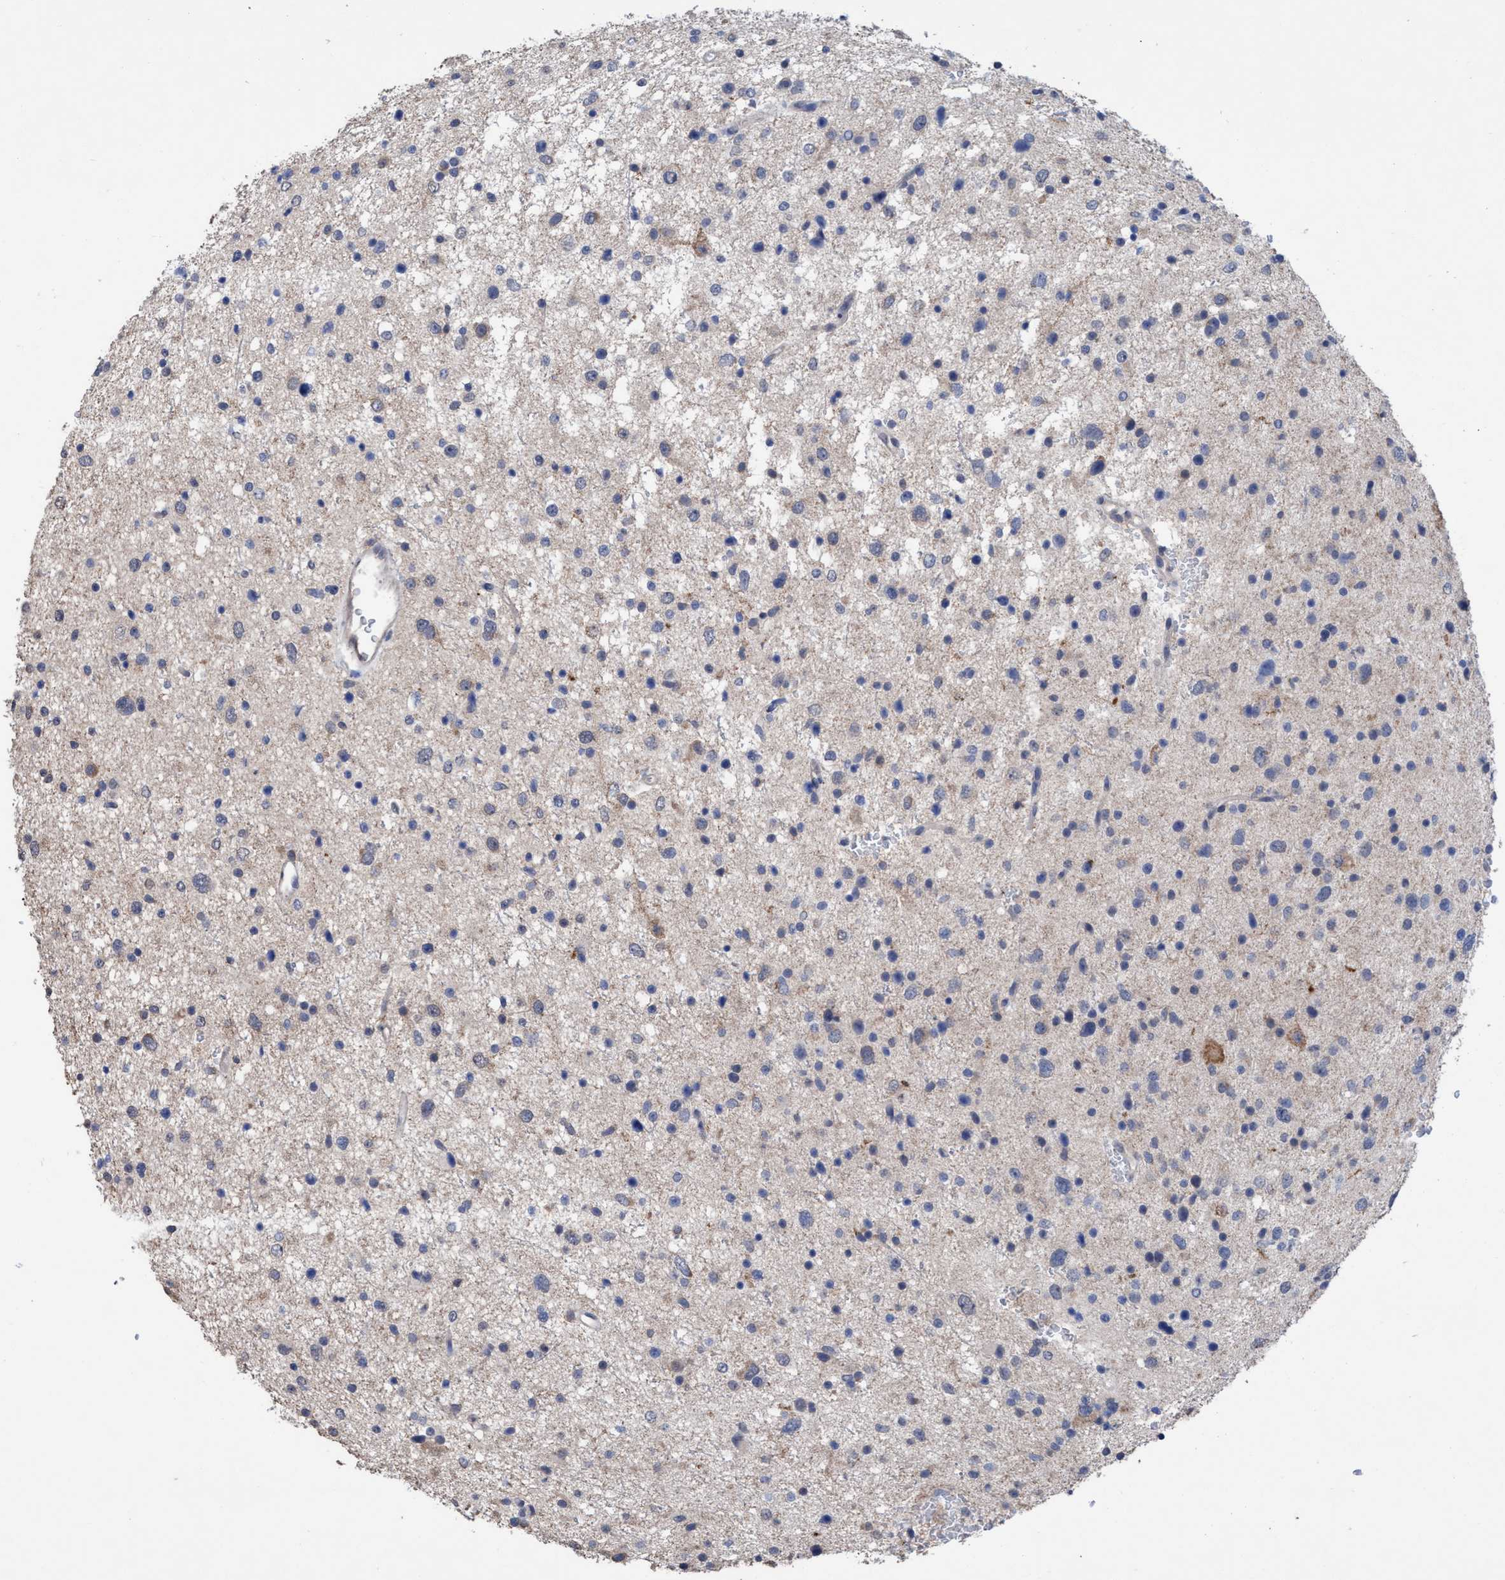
{"staining": {"intensity": "negative", "quantity": "none", "location": "none"}, "tissue": "glioma", "cell_type": "Tumor cells", "image_type": "cancer", "snomed": [{"axis": "morphology", "description": "Glioma, malignant, Low grade"}, {"axis": "topography", "description": "Brain"}], "caption": "Tumor cells show no significant protein positivity in glioma.", "gene": "GLOD4", "patient": {"sex": "female", "age": 37}}